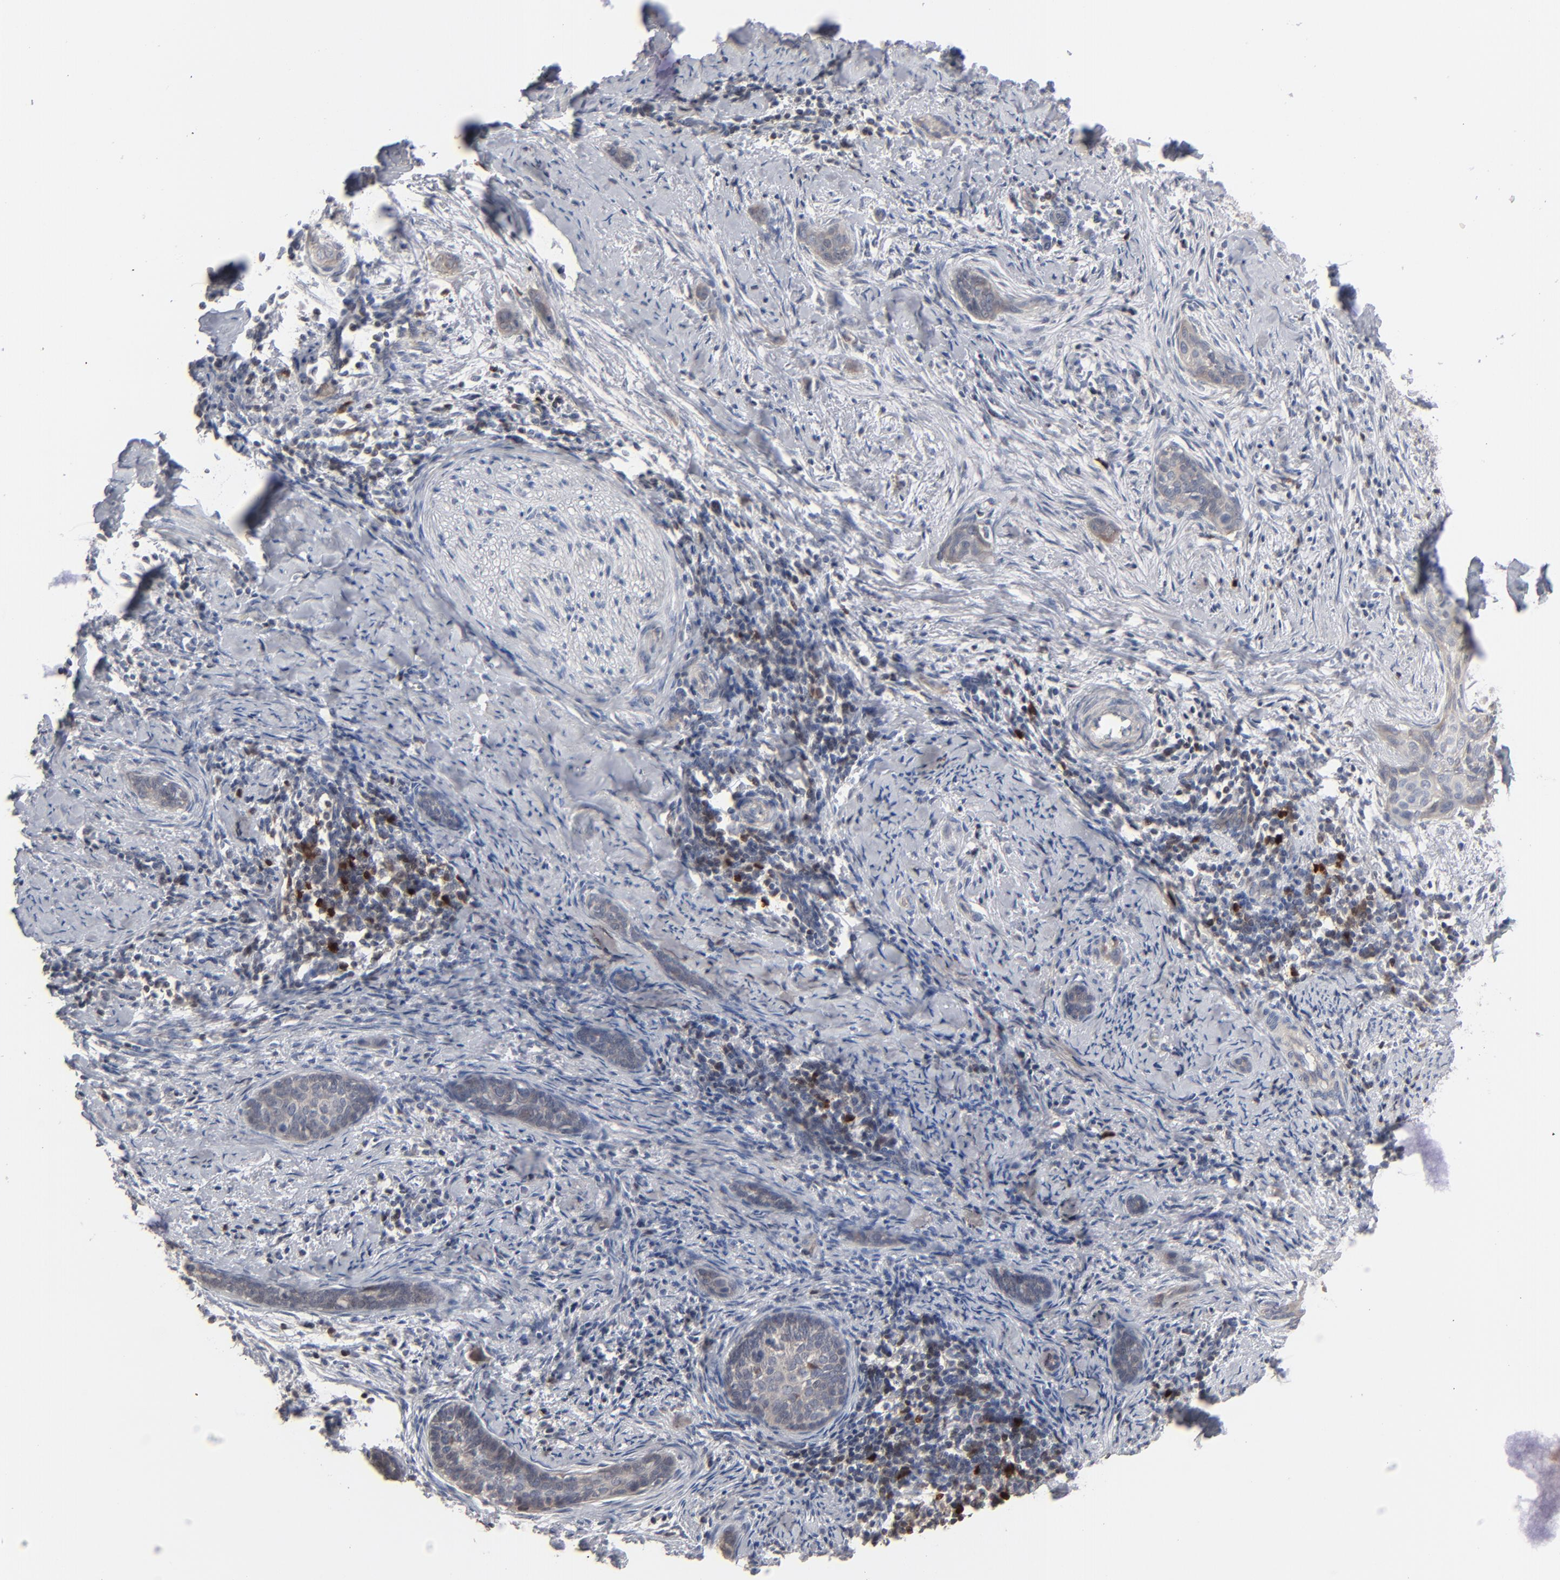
{"staining": {"intensity": "negative", "quantity": "none", "location": "none"}, "tissue": "cervical cancer", "cell_type": "Tumor cells", "image_type": "cancer", "snomed": [{"axis": "morphology", "description": "Squamous cell carcinoma, NOS"}, {"axis": "topography", "description": "Cervix"}], "caption": "Protein analysis of cervical squamous cell carcinoma exhibits no significant expression in tumor cells.", "gene": "STAT4", "patient": {"sex": "female", "age": 33}}